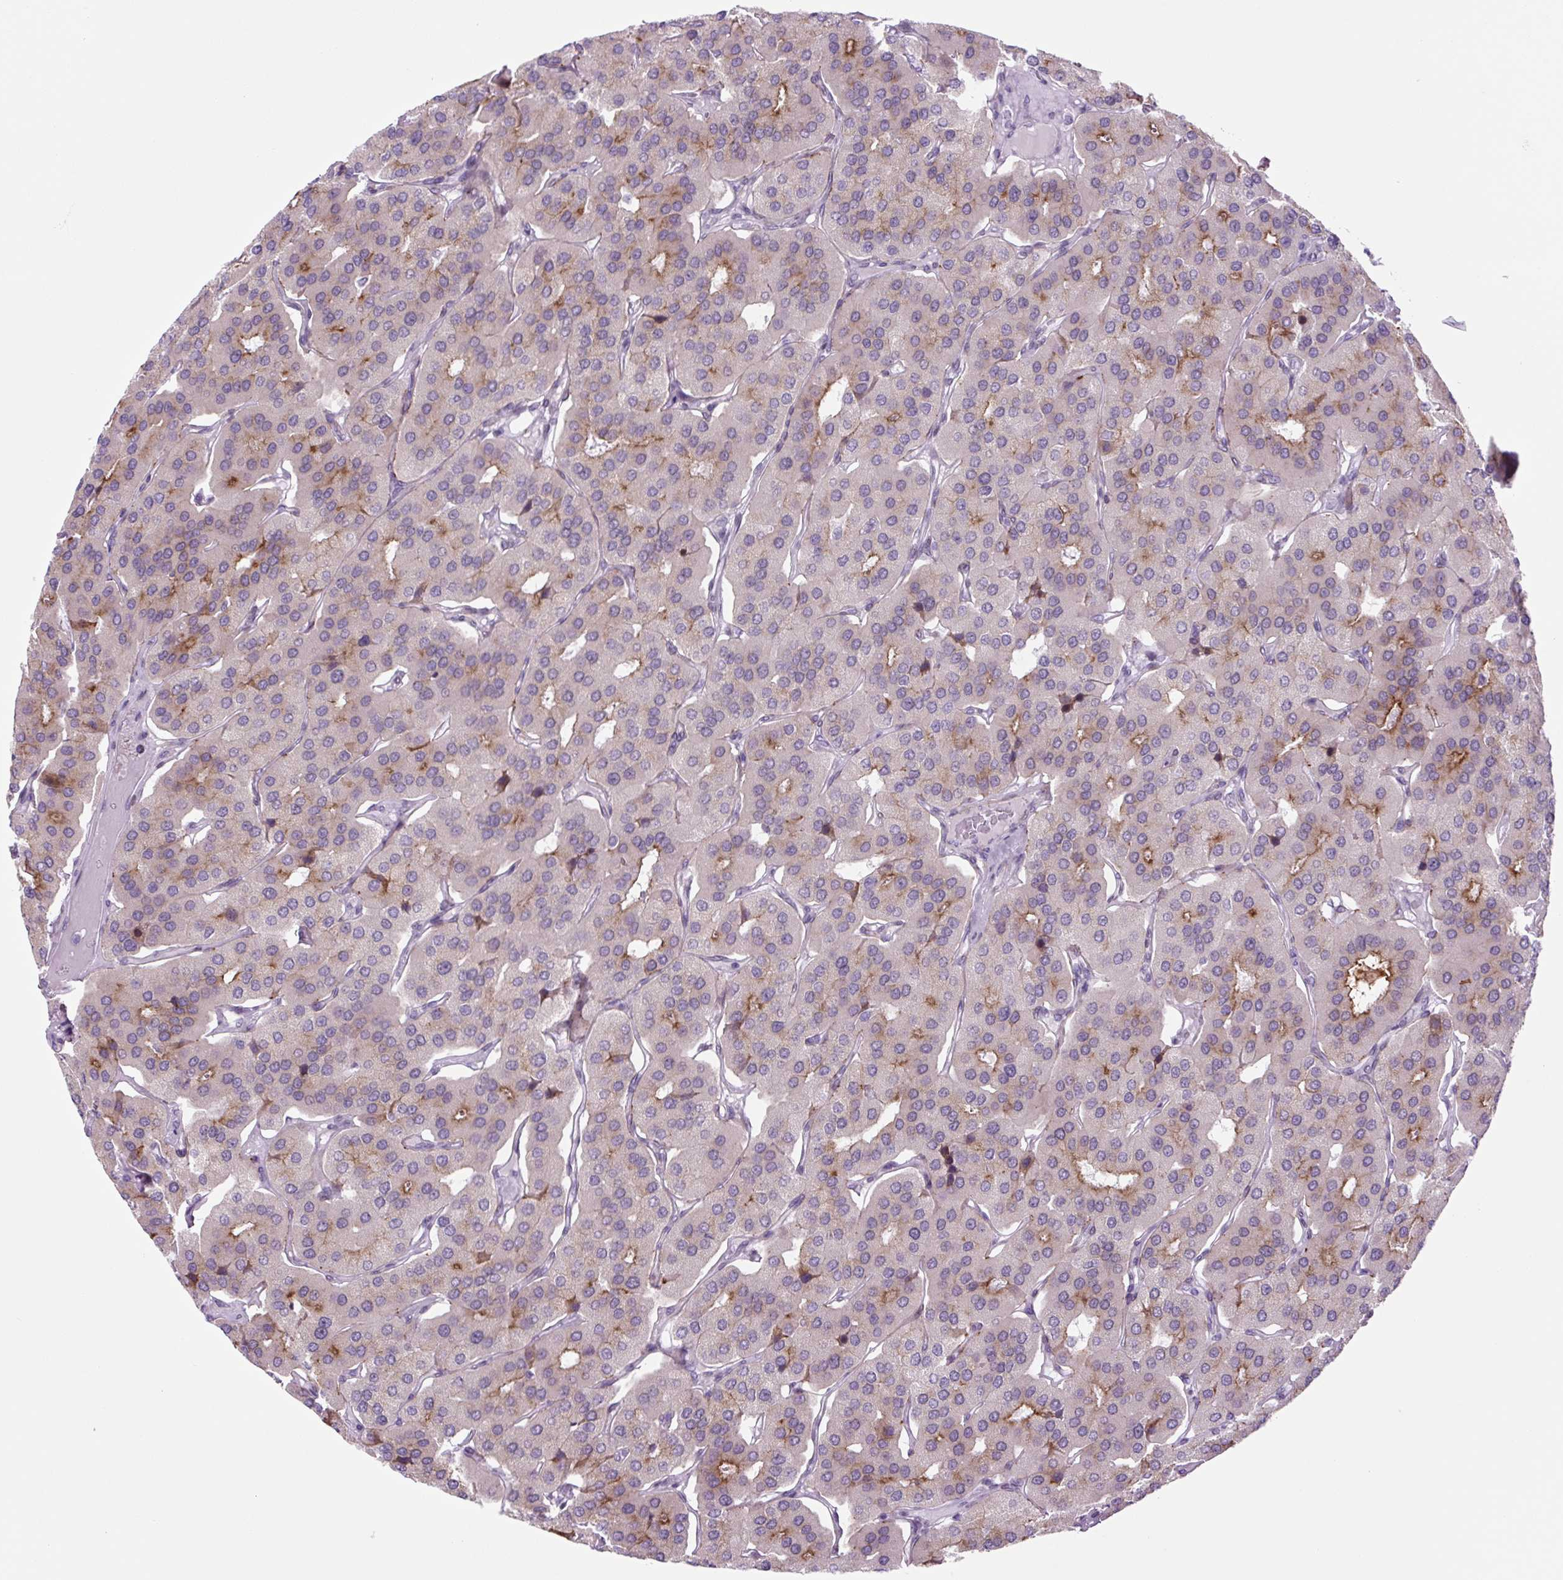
{"staining": {"intensity": "moderate", "quantity": "<25%", "location": "cytoplasmic/membranous"}, "tissue": "parathyroid gland", "cell_type": "Glandular cells", "image_type": "normal", "snomed": [{"axis": "morphology", "description": "Normal tissue, NOS"}, {"axis": "morphology", "description": "Adenoma, NOS"}, {"axis": "topography", "description": "Parathyroid gland"}], "caption": "IHC histopathology image of unremarkable human parathyroid gland stained for a protein (brown), which demonstrates low levels of moderate cytoplasmic/membranous expression in about <25% of glandular cells.", "gene": "RRS1", "patient": {"sex": "female", "age": 86}}